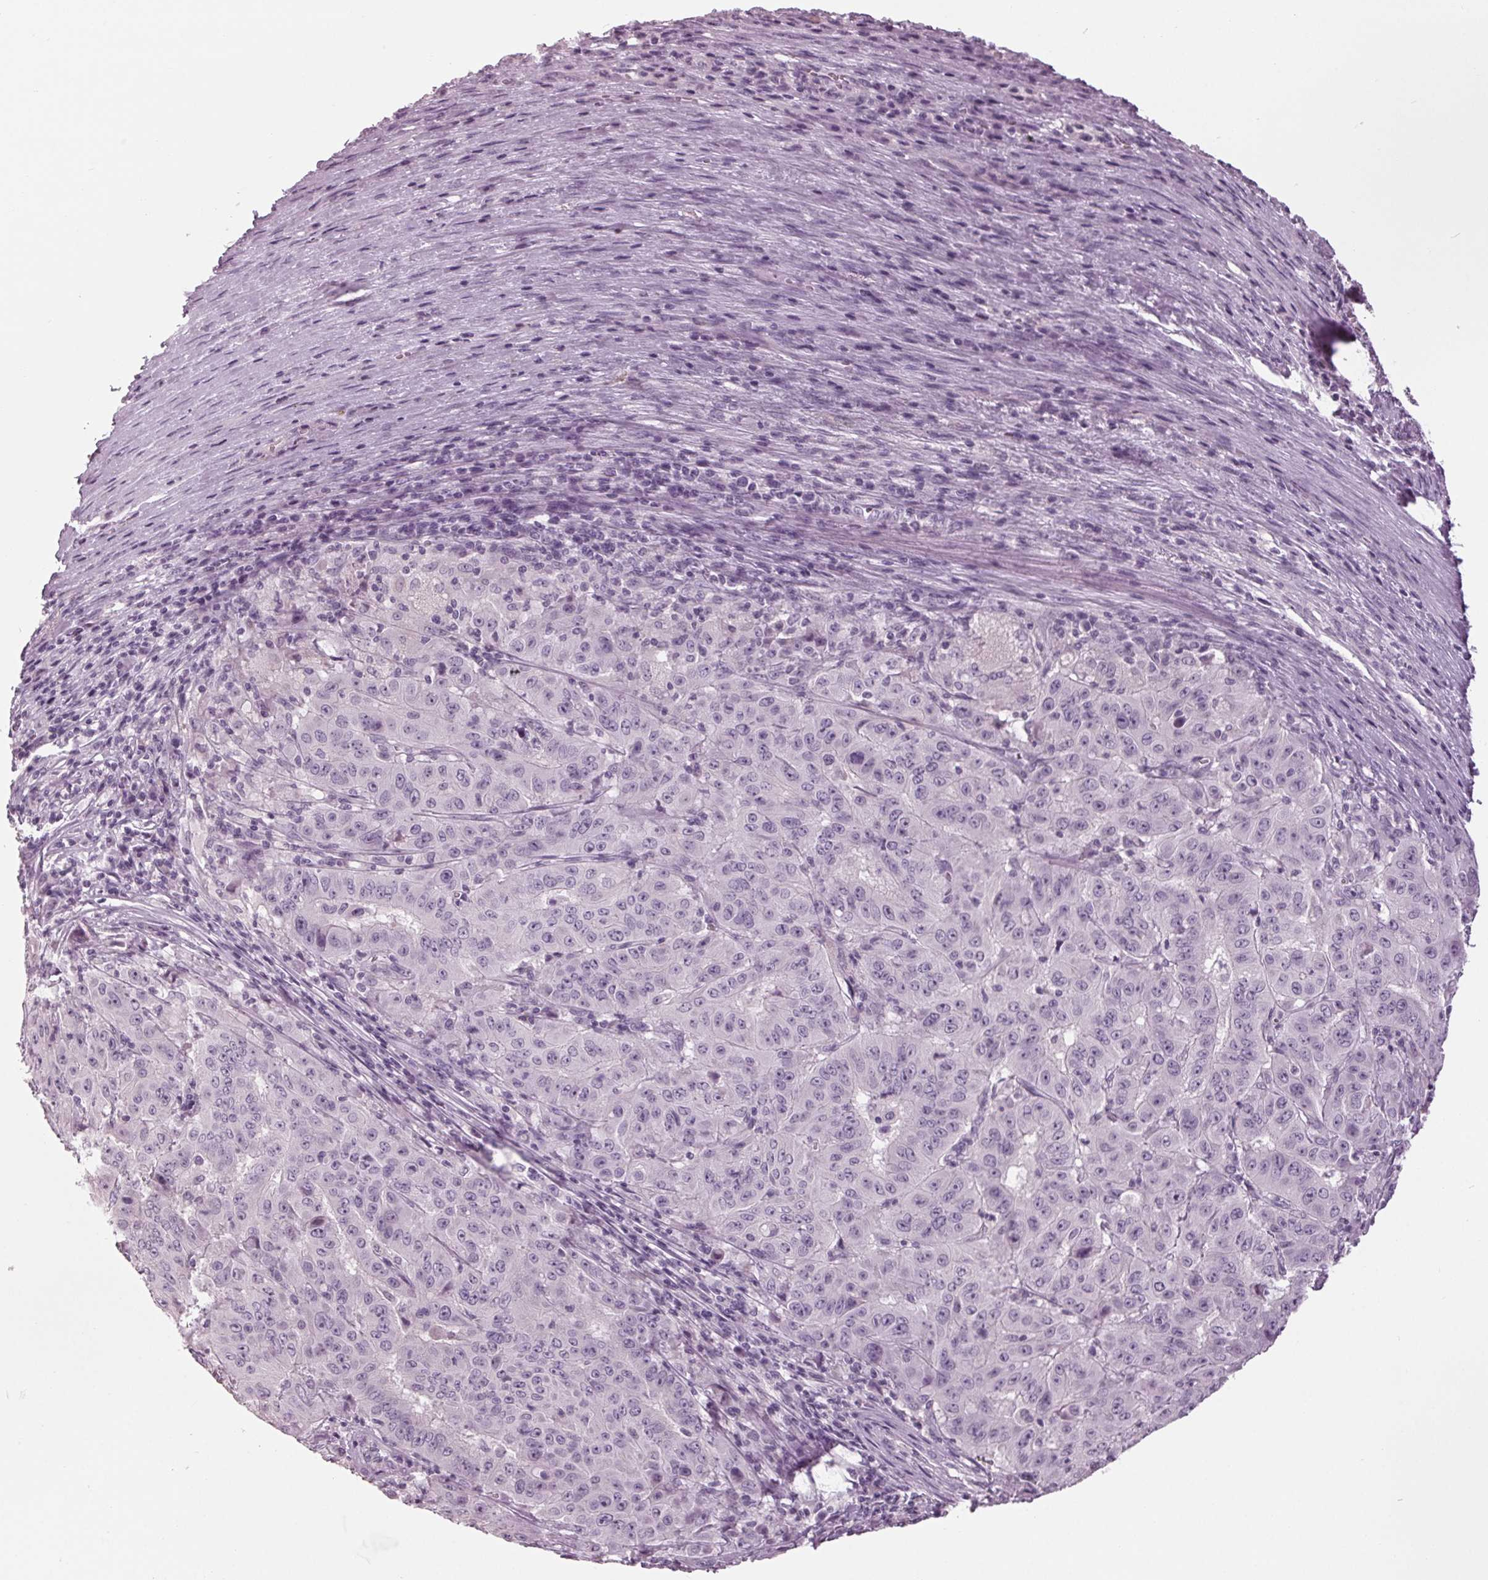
{"staining": {"intensity": "negative", "quantity": "none", "location": "none"}, "tissue": "pancreatic cancer", "cell_type": "Tumor cells", "image_type": "cancer", "snomed": [{"axis": "morphology", "description": "Adenocarcinoma, NOS"}, {"axis": "topography", "description": "Pancreas"}], "caption": "Human adenocarcinoma (pancreatic) stained for a protein using immunohistochemistry shows no positivity in tumor cells.", "gene": "TNNC2", "patient": {"sex": "male", "age": 63}}